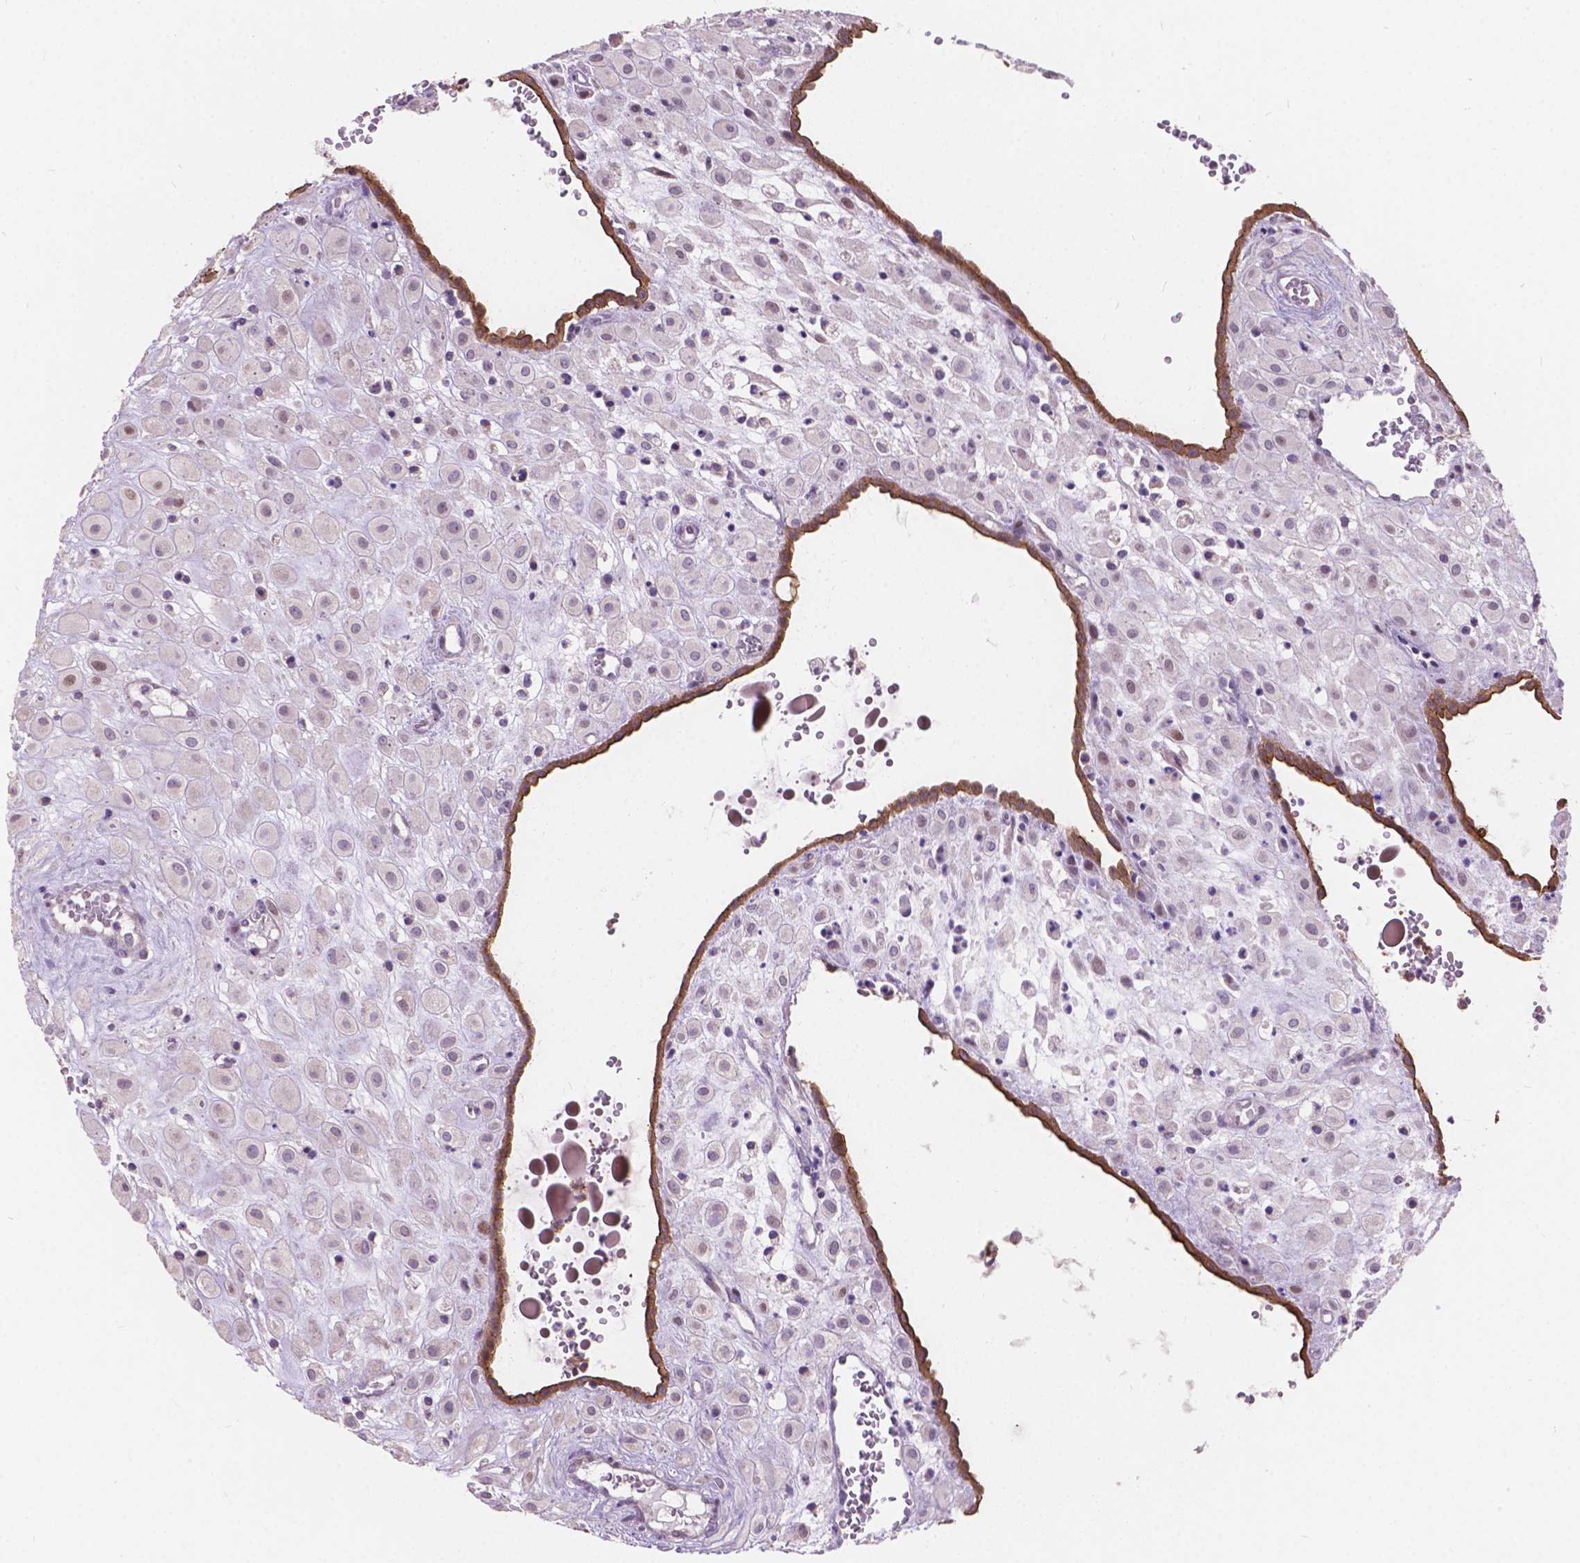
{"staining": {"intensity": "negative", "quantity": "none", "location": "none"}, "tissue": "placenta", "cell_type": "Decidual cells", "image_type": "normal", "snomed": [{"axis": "morphology", "description": "Normal tissue, NOS"}, {"axis": "topography", "description": "Placenta"}], "caption": "Immunohistochemical staining of normal placenta reveals no significant positivity in decidual cells. Brightfield microscopy of immunohistochemistry stained with DAB (3,3'-diaminobenzidine) (brown) and hematoxylin (blue), captured at high magnification.", "gene": "MYH14", "patient": {"sex": "female", "age": 24}}